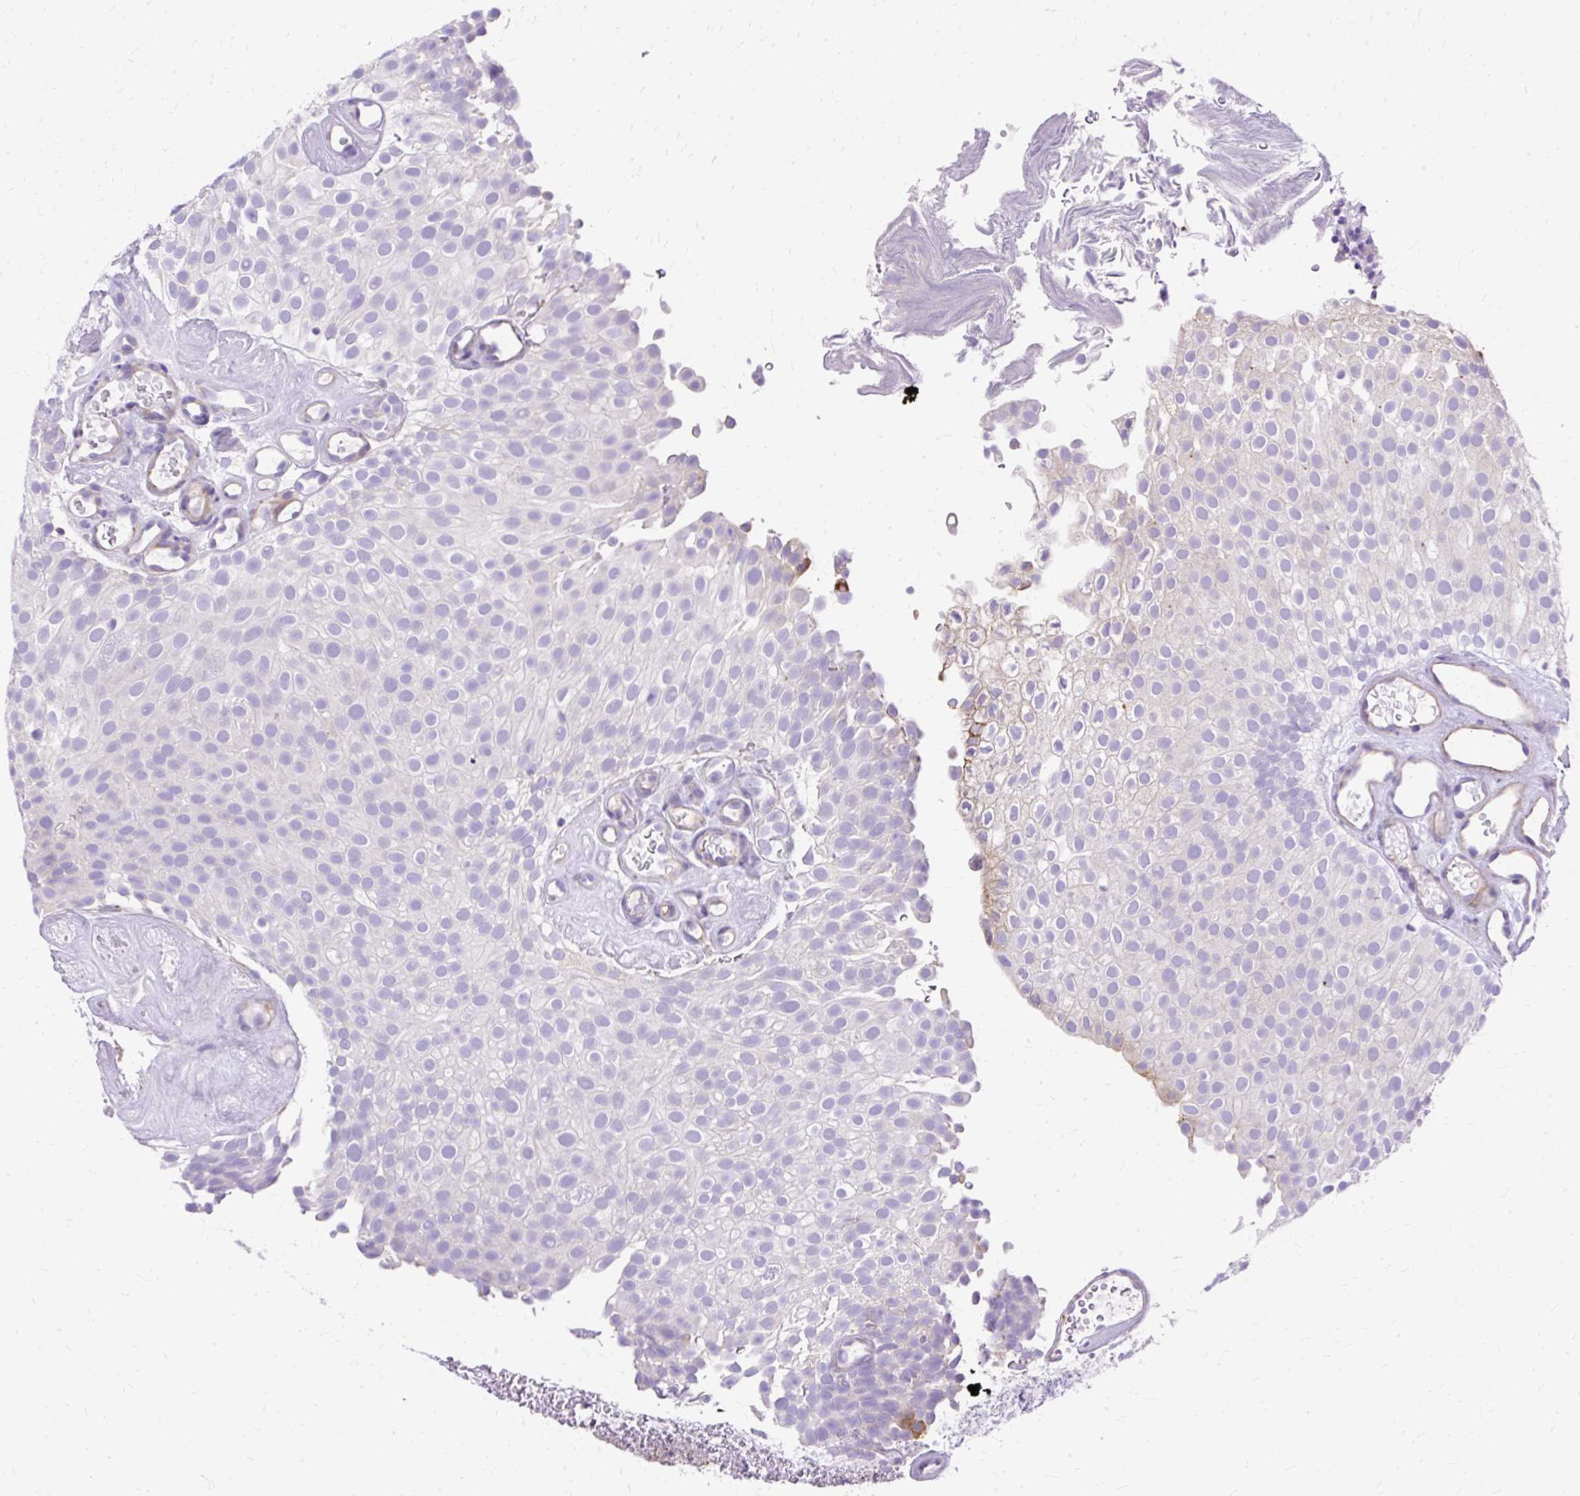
{"staining": {"intensity": "negative", "quantity": "none", "location": "none"}, "tissue": "urothelial cancer", "cell_type": "Tumor cells", "image_type": "cancer", "snomed": [{"axis": "morphology", "description": "Urothelial carcinoma, Low grade"}, {"axis": "topography", "description": "Urinary bladder"}], "caption": "Immunohistochemistry (IHC) image of neoplastic tissue: low-grade urothelial carcinoma stained with DAB (3,3'-diaminobenzidine) reveals no significant protein expression in tumor cells.", "gene": "MYO6", "patient": {"sex": "male", "age": 78}}